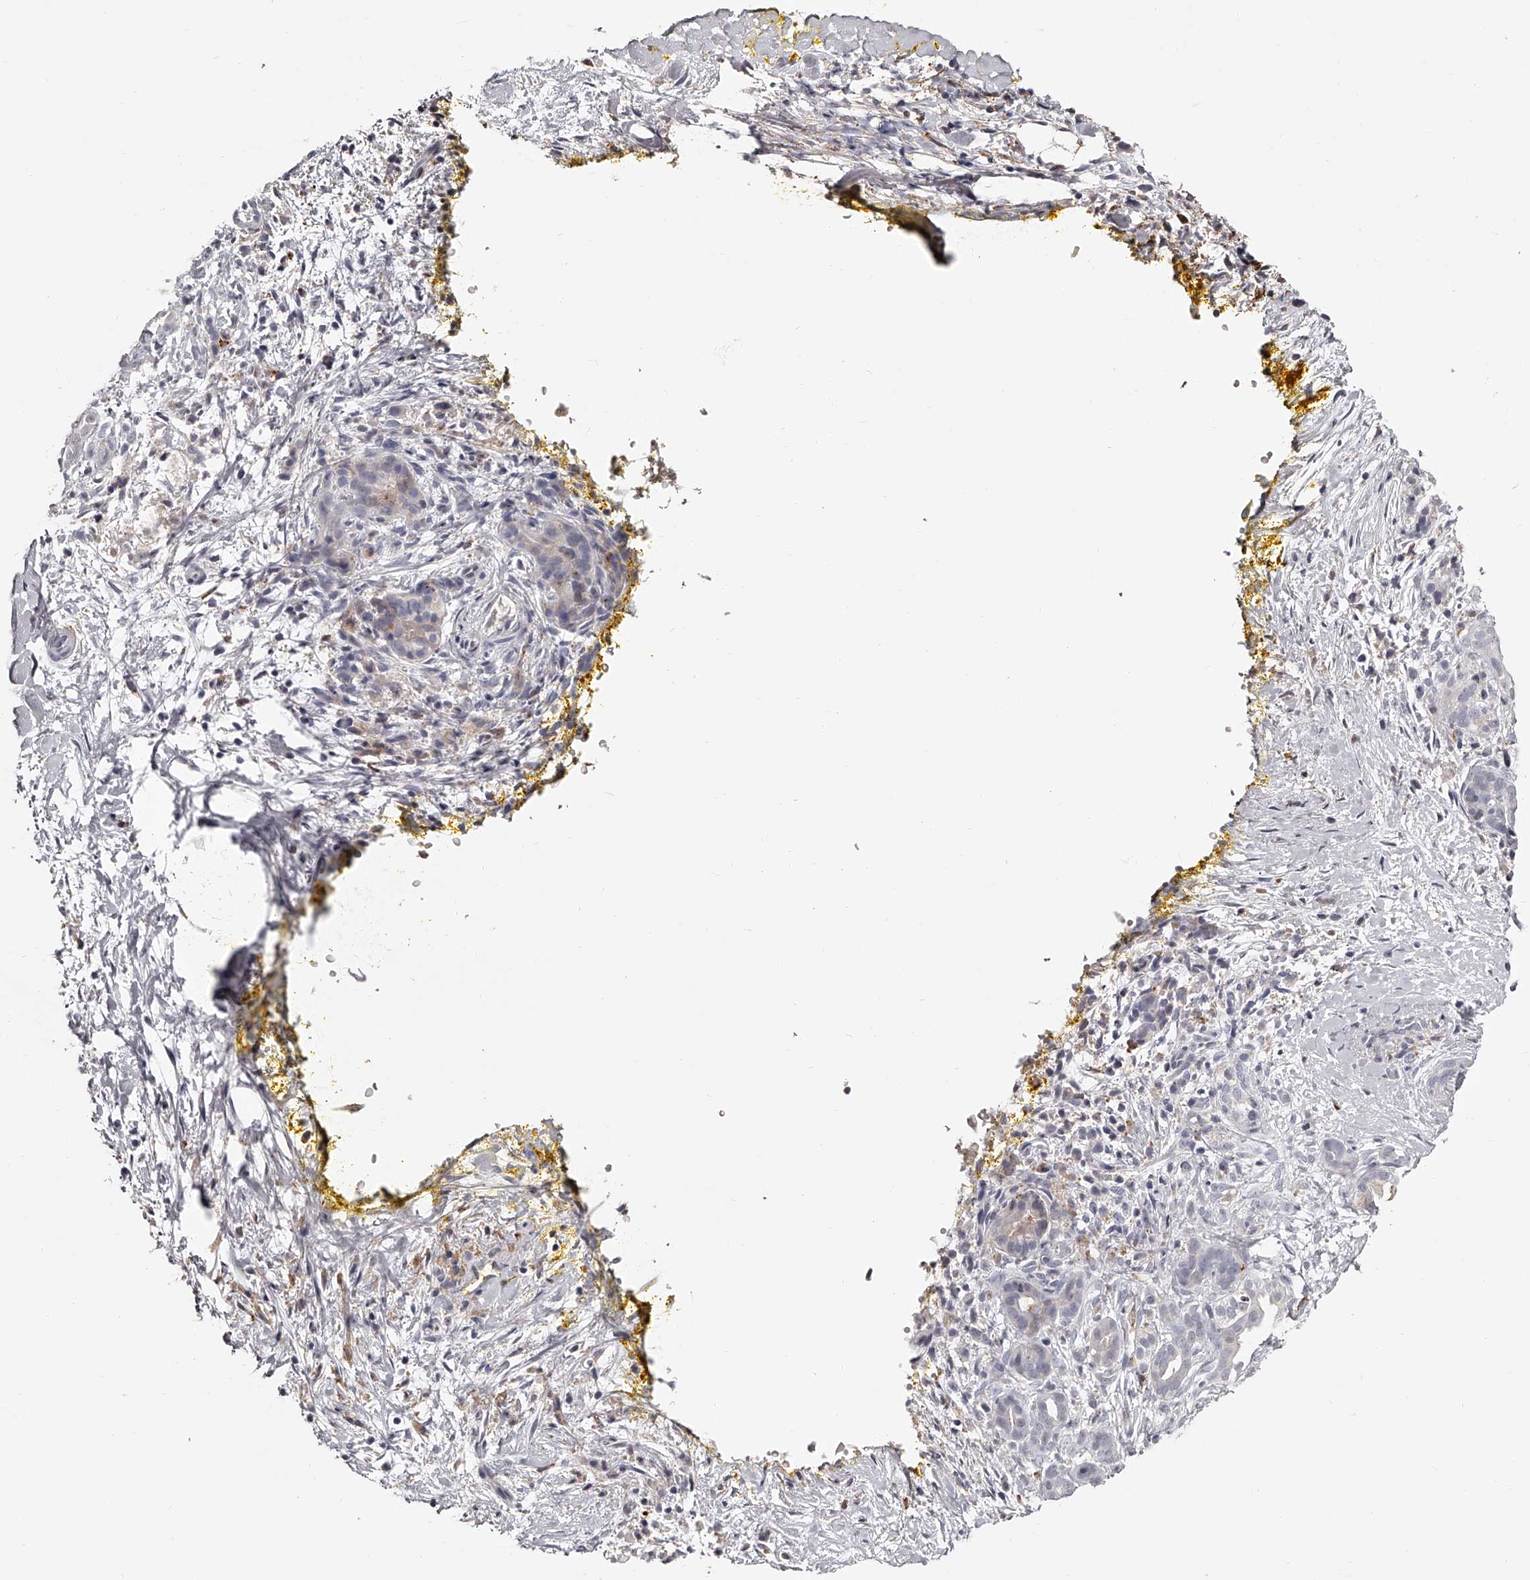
{"staining": {"intensity": "weak", "quantity": "<25%", "location": "cytoplasmic/membranous"}, "tissue": "pancreatic cancer", "cell_type": "Tumor cells", "image_type": "cancer", "snomed": [{"axis": "morphology", "description": "Adenocarcinoma, NOS"}, {"axis": "topography", "description": "Pancreas"}], "caption": "Immunohistochemistry micrograph of neoplastic tissue: adenocarcinoma (pancreatic) stained with DAB (3,3'-diaminobenzidine) displays no significant protein positivity in tumor cells. (Brightfield microscopy of DAB IHC at high magnification).", "gene": "PACSIN1", "patient": {"sex": "male", "age": 58}}